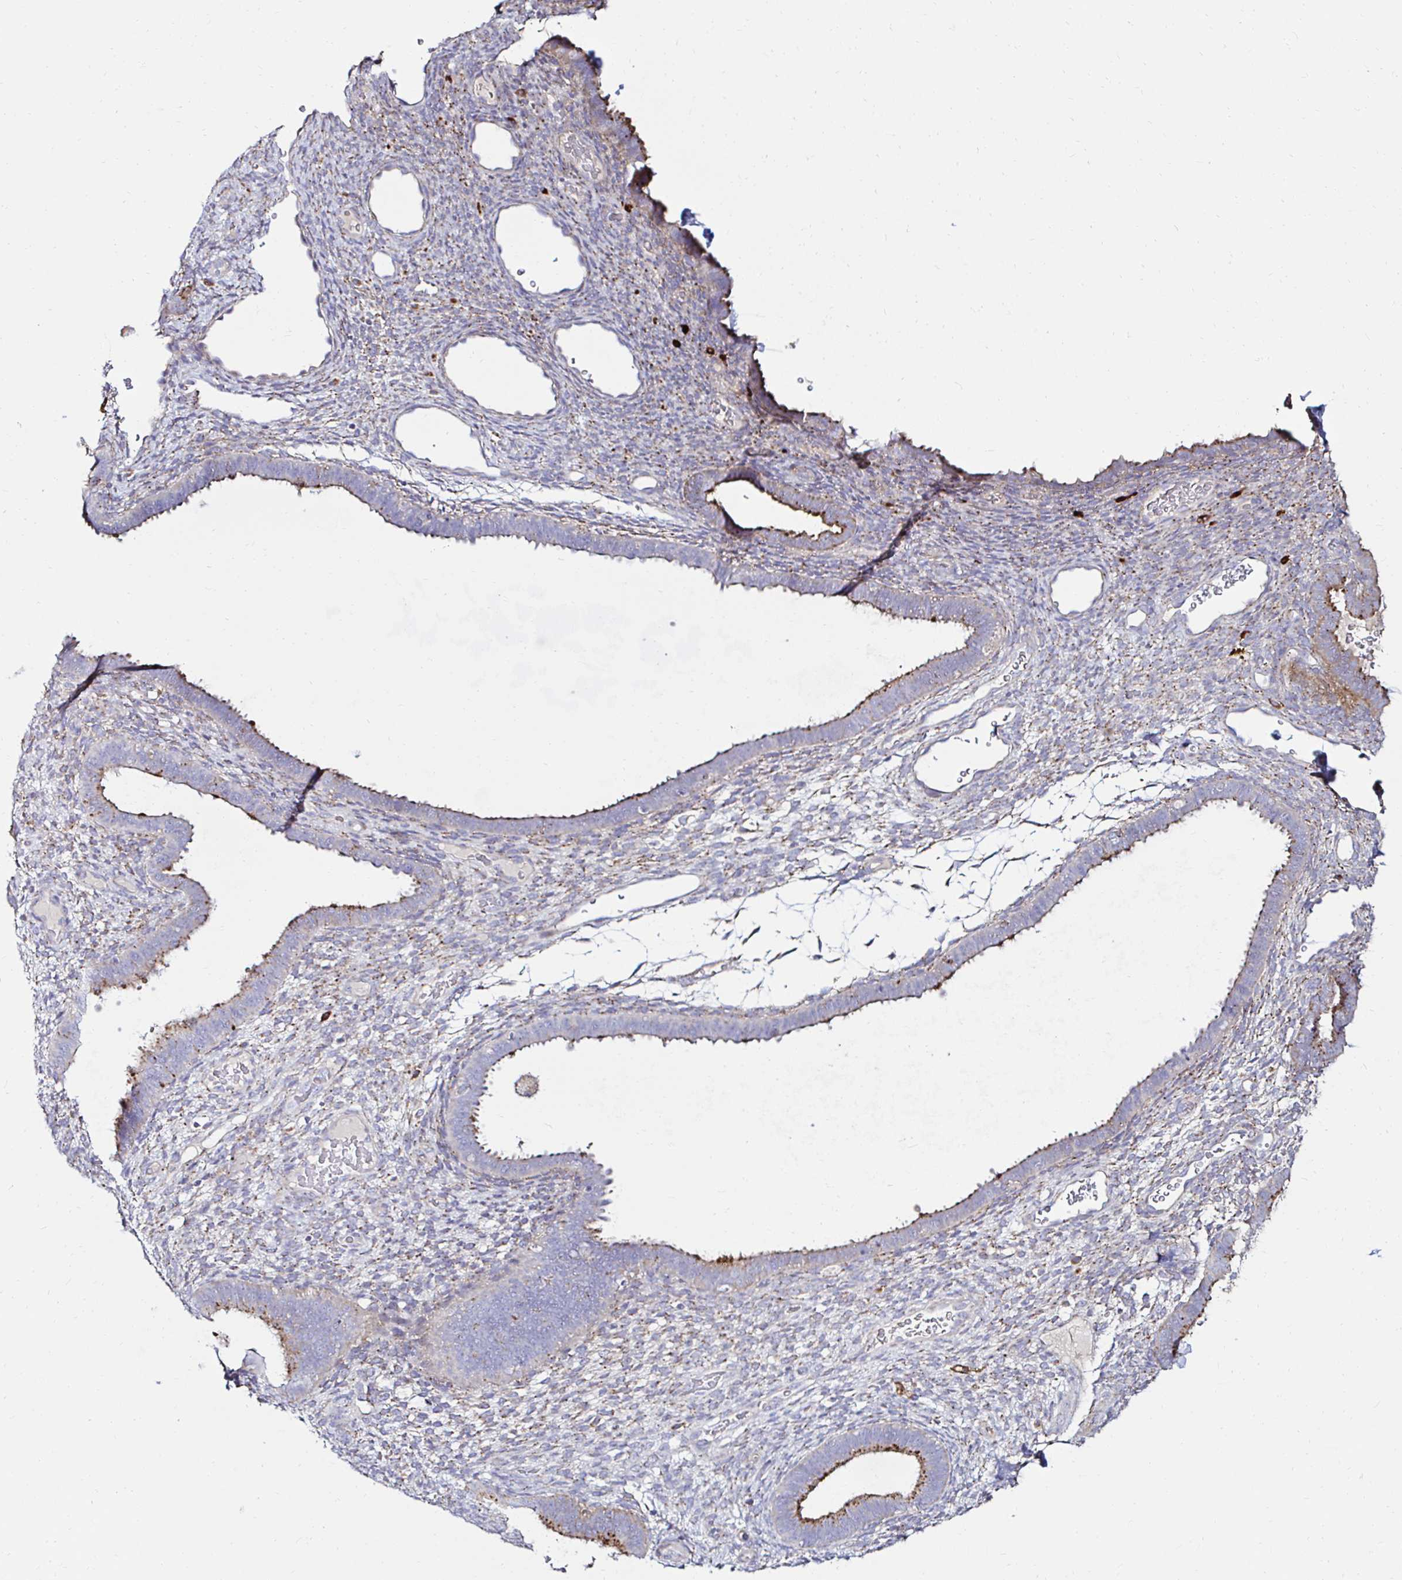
{"staining": {"intensity": "moderate", "quantity": "<25%", "location": "cytoplasmic/membranous"}, "tissue": "endometrium", "cell_type": "Cells in endometrial stroma", "image_type": "normal", "snomed": [{"axis": "morphology", "description": "Normal tissue, NOS"}, {"axis": "topography", "description": "Endometrium"}], "caption": "A brown stain highlights moderate cytoplasmic/membranous staining of a protein in cells in endometrial stroma of normal endometrium.", "gene": "GALNS", "patient": {"sex": "female", "age": 34}}